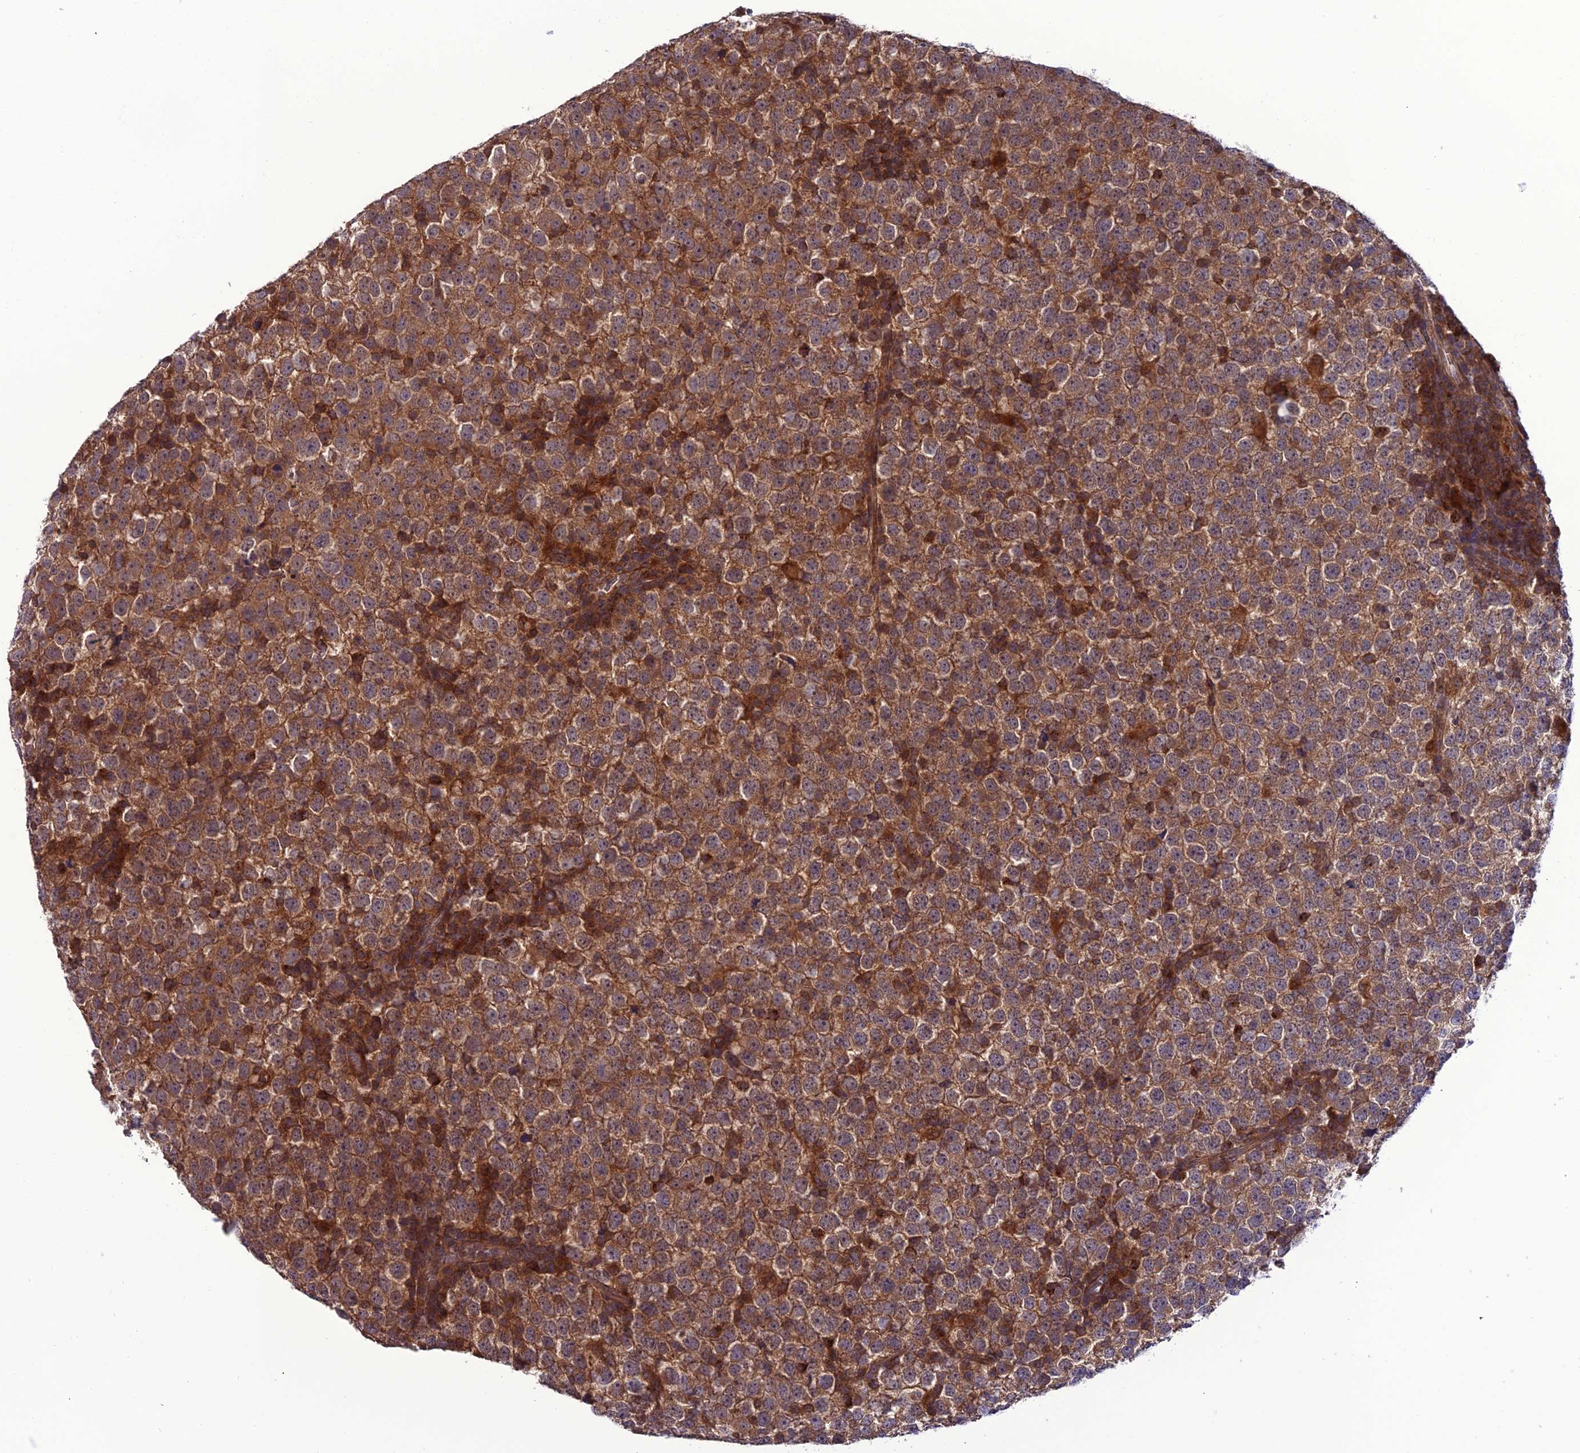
{"staining": {"intensity": "moderate", "quantity": ">75%", "location": "cytoplasmic/membranous"}, "tissue": "testis cancer", "cell_type": "Tumor cells", "image_type": "cancer", "snomed": [{"axis": "morphology", "description": "Seminoma, NOS"}, {"axis": "topography", "description": "Testis"}], "caption": "Brown immunohistochemical staining in testis seminoma shows moderate cytoplasmic/membranous positivity in about >75% of tumor cells.", "gene": "PPIL3", "patient": {"sex": "male", "age": 65}}